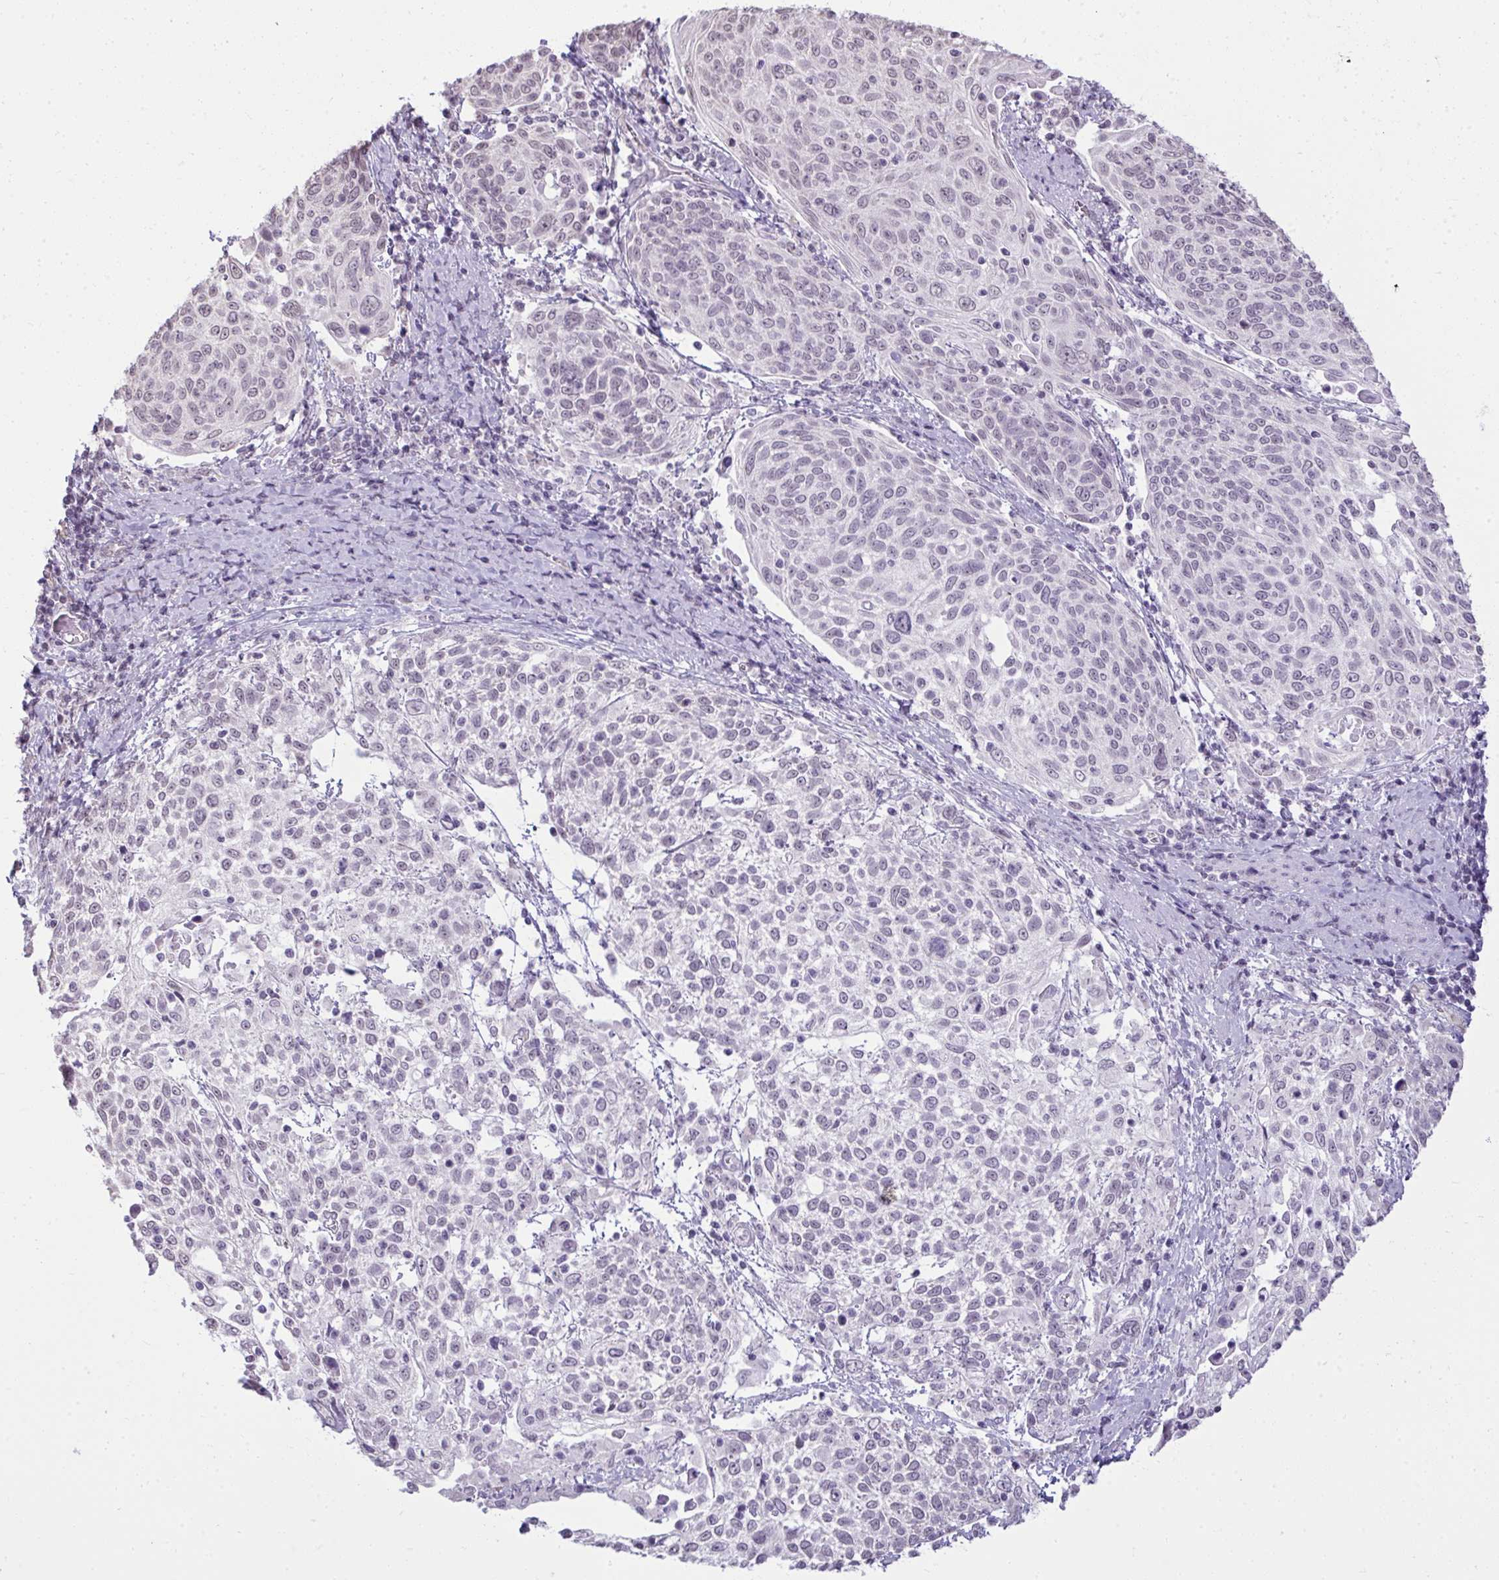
{"staining": {"intensity": "negative", "quantity": "none", "location": "none"}, "tissue": "cervical cancer", "cell_type": "Tumor cells", "image_type": "cancer", "snomed": [{"axis": "morphology", "description": "Squamous cell carcinoma, NOS"}, {"axis": "topography", "description": "Cervix"}], "caption": "IHC photomicrograph of human cervical squamous cell carcinoma stained for a protein (brown), which displays no expression in tumor cells.", "gene": "NPPA", "patient": {"sex": "female", "age": 61}}